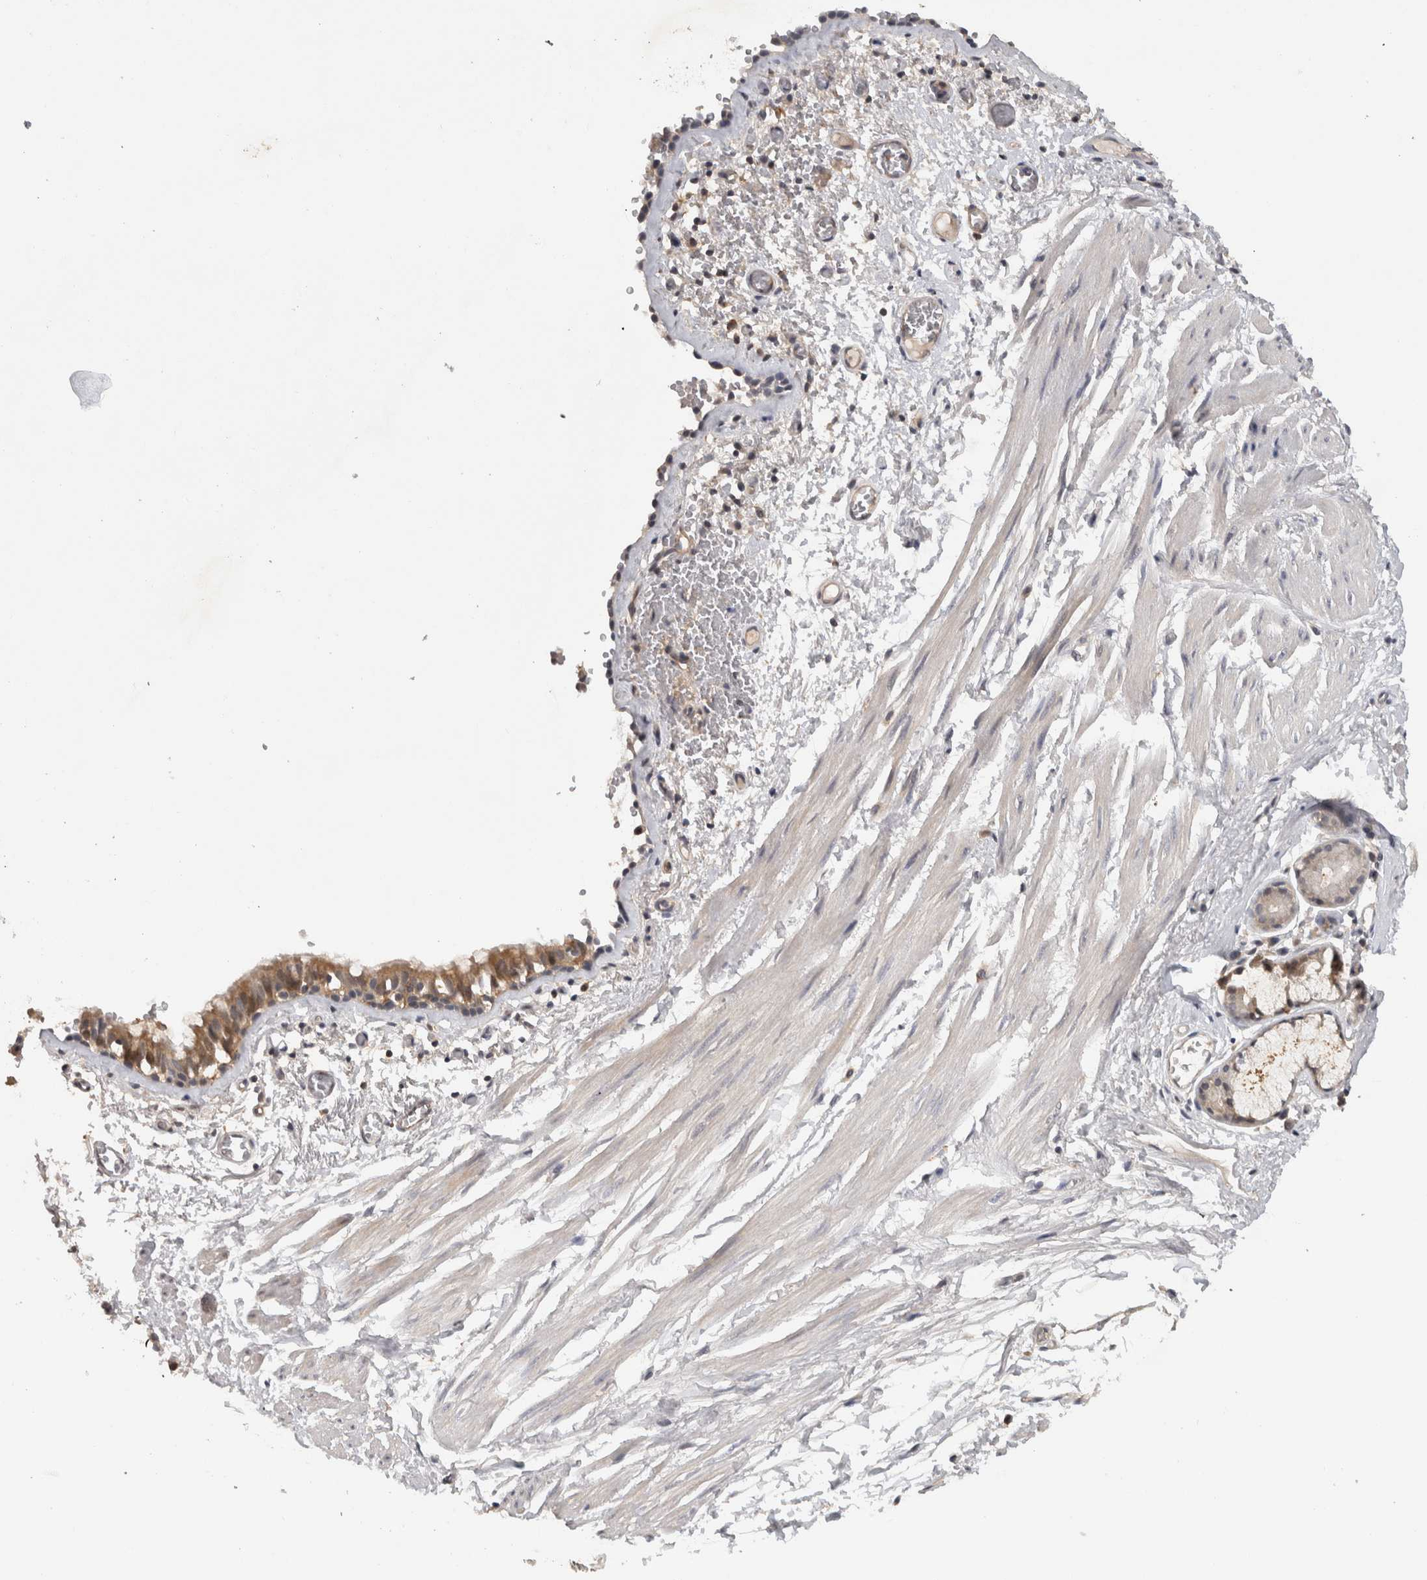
{"staining": {"intensity": "moderate", "quantity": ">75%", "location": "cytoplasmic/membranous"}, "tissue": "bronchus", "cell_type": "Respiratory epithelial cells", "image_type": "normal", "snomed": [{"axis": "morphology", "description": "Normal tissue, NOS"}, {"axis": "topography", "description": "Bronchus"}, {"axis": "topography", "description": "Lung"}], "caption": "Immunohistochemical staining of benign bronchus shows moderate cytoplasmic/membranous protein staining in approximately >75% of respiratory epithelial cells. Ihc stains the protein of interest in brown and the nuclei are stained blue.", "gene": "ACAT2", "patient": {"sex": "male", "age": 56}}